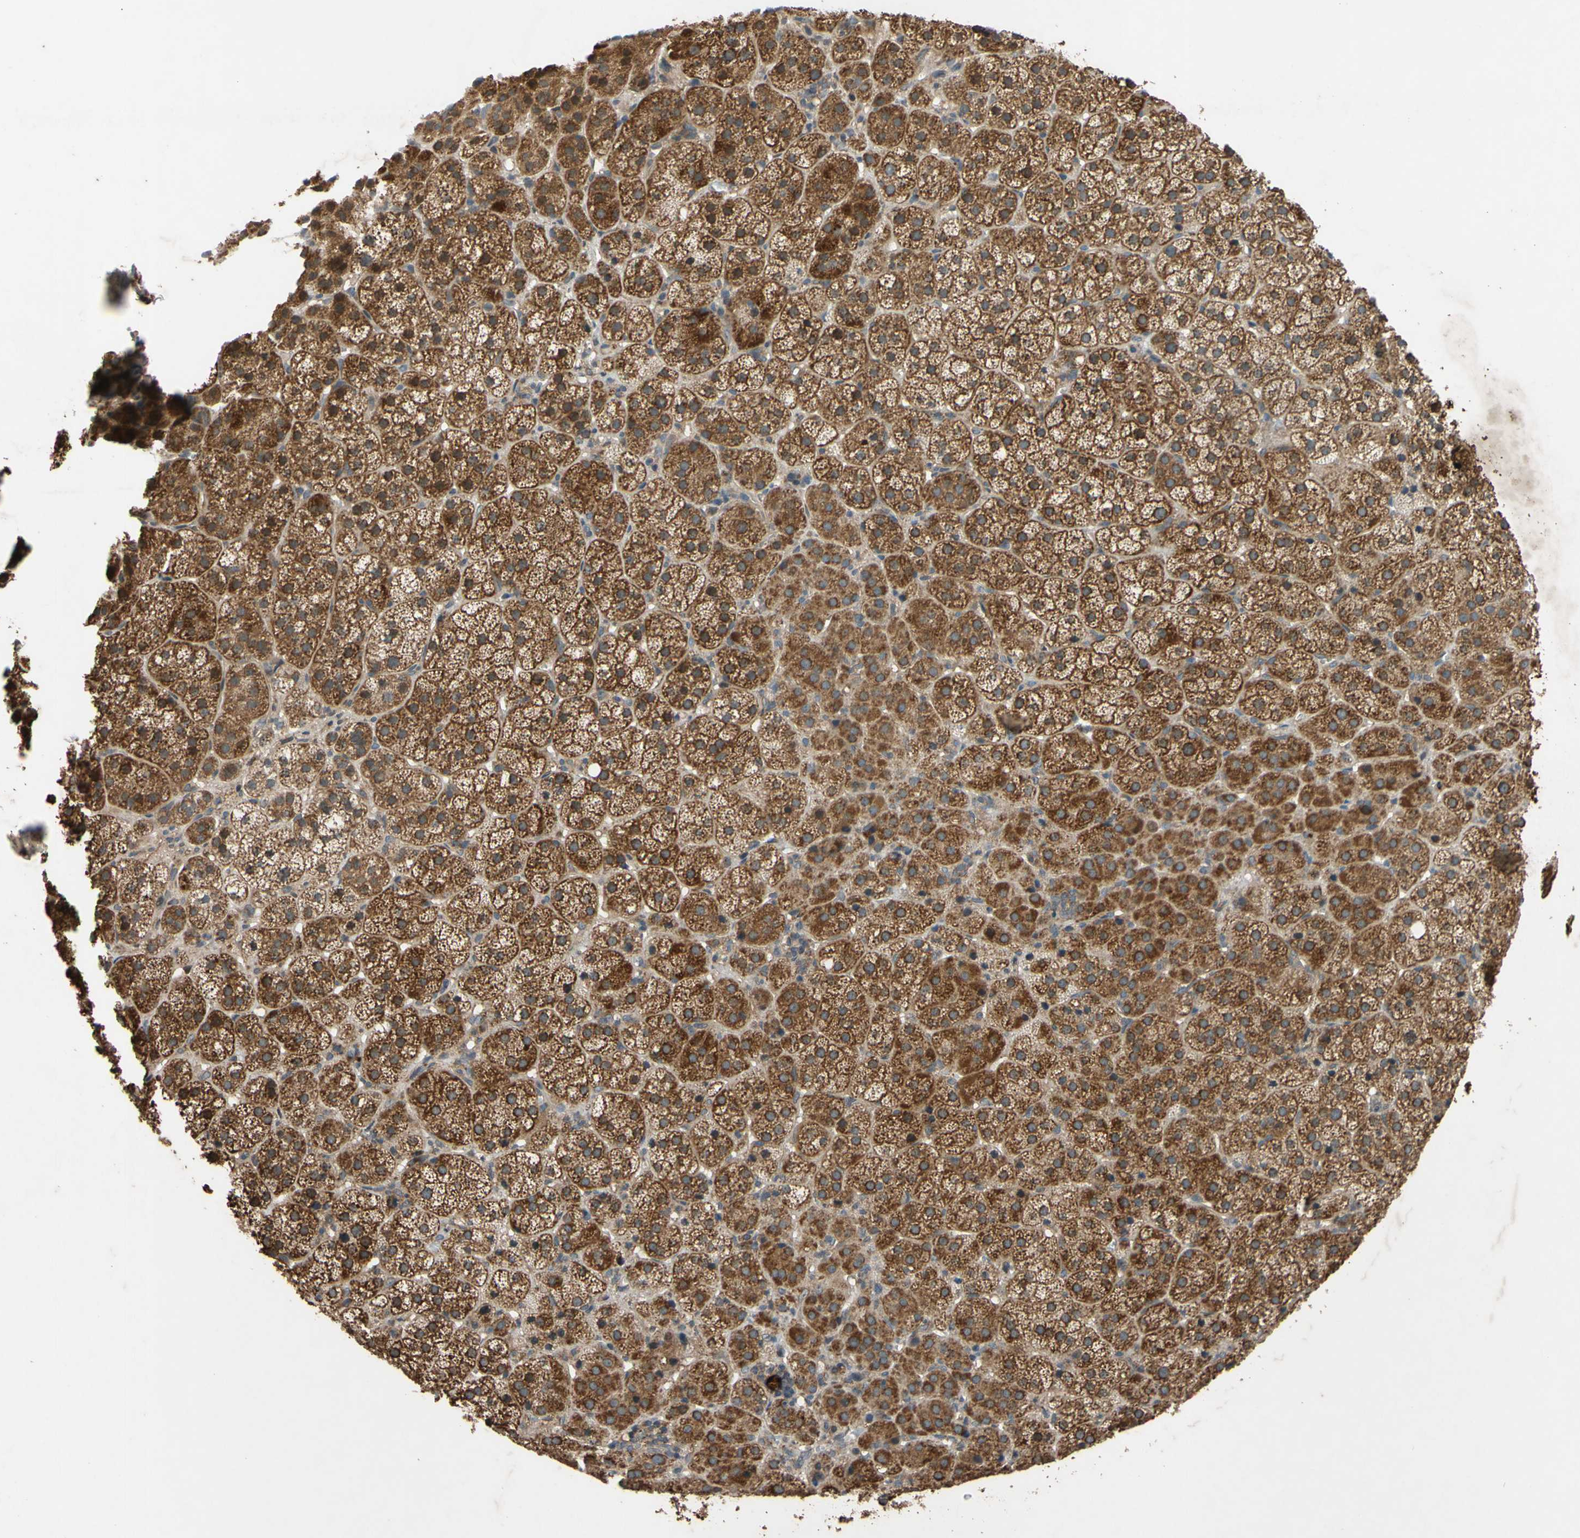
{"staining": {"intensity": "moderate", "quantity": ">75%", "location": "cytoplasmic/membranous"}, "tissue": "adrenal gland", "cell_type": "Glandular cells", "image_type": "normal", "snomed": [{"axis": "morphology", "description": "Normal tissue, NOS"}, {"axis": "topography", "description": "Adrenal gland"}], "caption": "IHC photomicrograph of unremarkable adrenal gland: human adrenal gland stained using immunohistochemistry exhibits medium levels of moderate protein expression localized specifically in the cytoplasmic/membranous of glandular cells, appearing as a cytoplasmic/membranous brown color.", "gene": "PARD6A", "patient": {"sex": "female", "age": 57}}